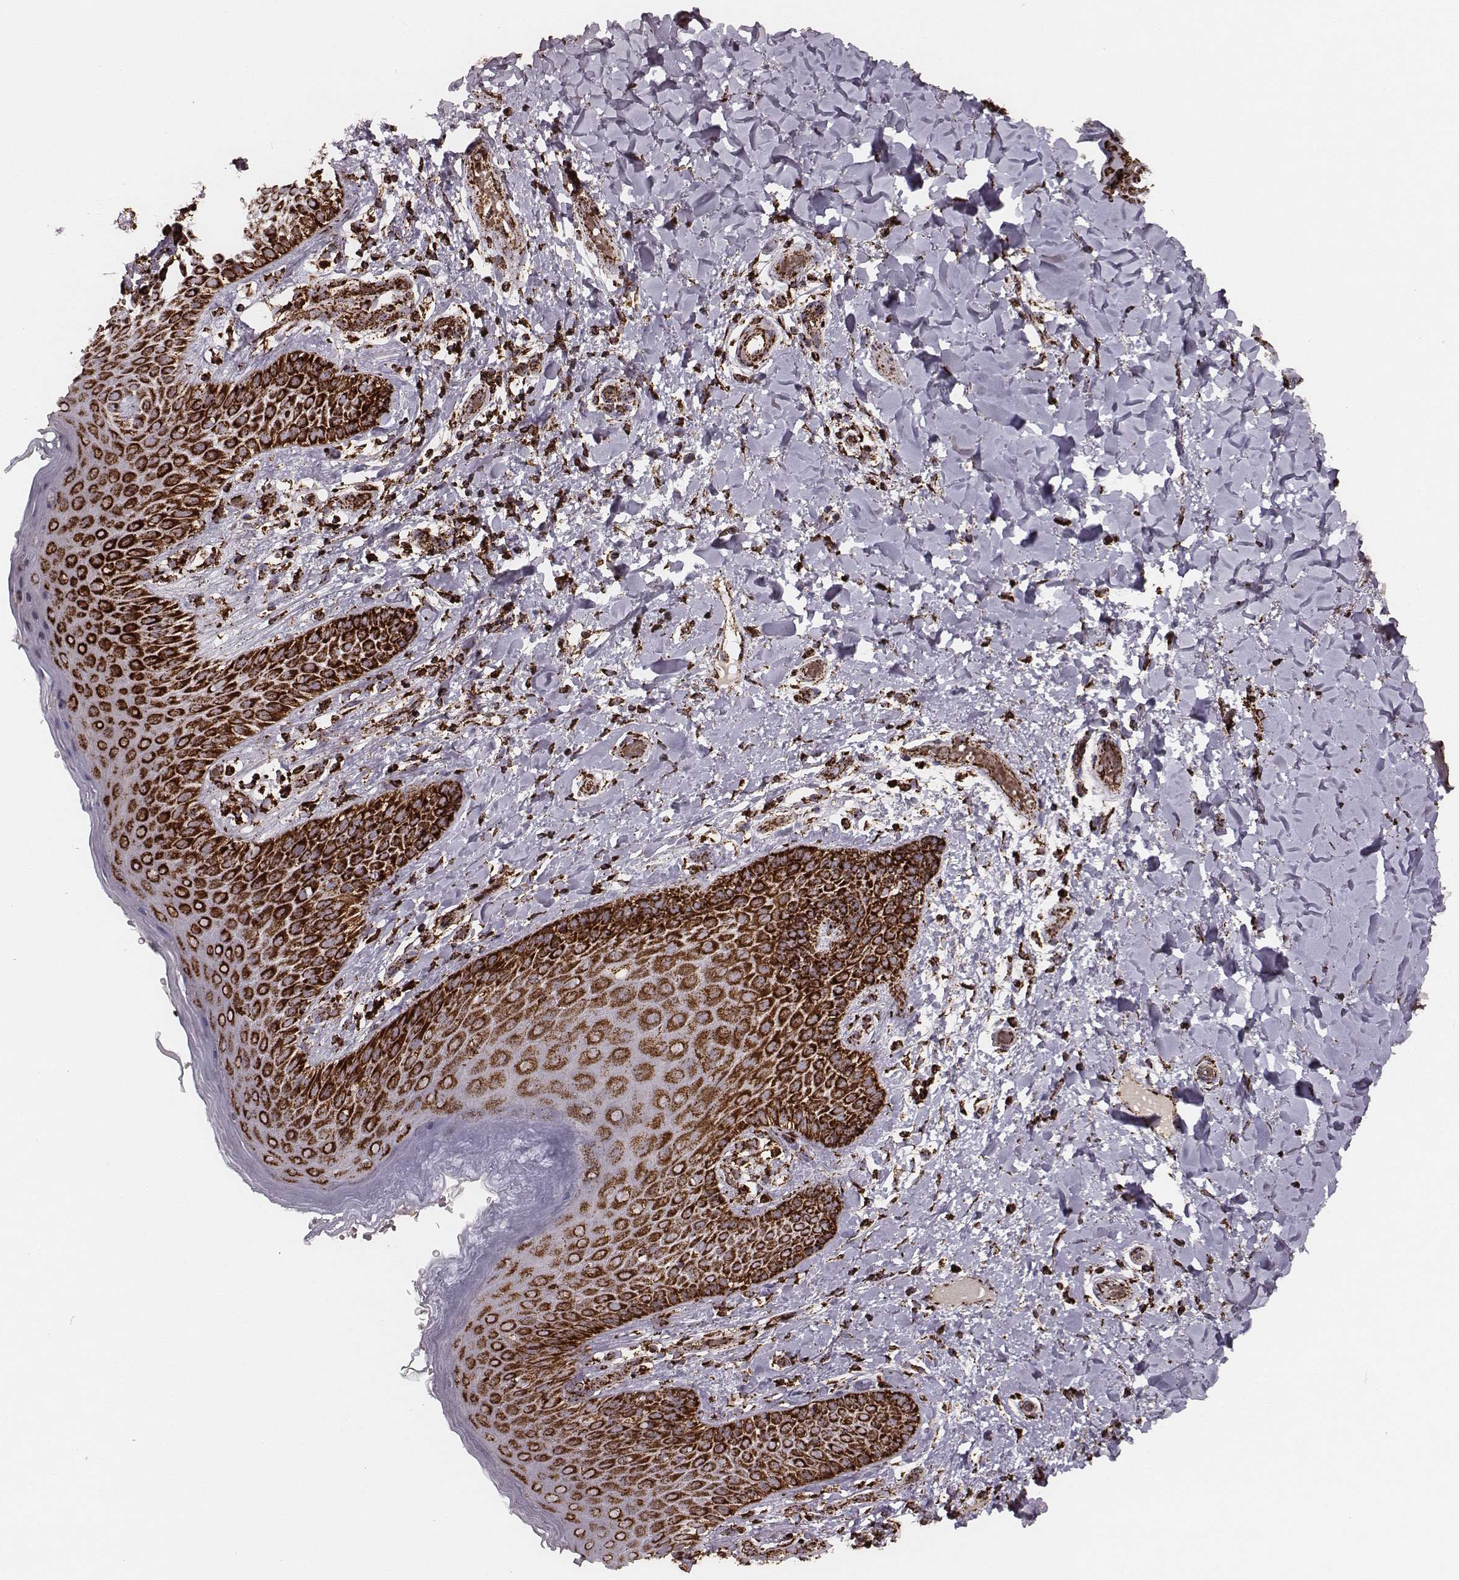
{"staining": {"intensity": "strong", "quantity": ">75%", "location": "cytoplasmic/membranous"}, "tissue": "skin", "cell_type": "Epidermal cells", "image_type": "normal", "snomed": [{"axis": "morphology", "description": "Normal tissue, NOS"}, {"axis": "topography", "description": "Anal"}], "caption": "IHC histopathology image of normal skin: human skin stained using immunohistochemistry reveals high levels of strong protein expression localized specifically in the cytoplasmic/membranous of epidermal cells, appearing as a cytoplasmic/membranous brown color.", "gene": "TUFM", "patient": {"sex": "male", "age": 36}}